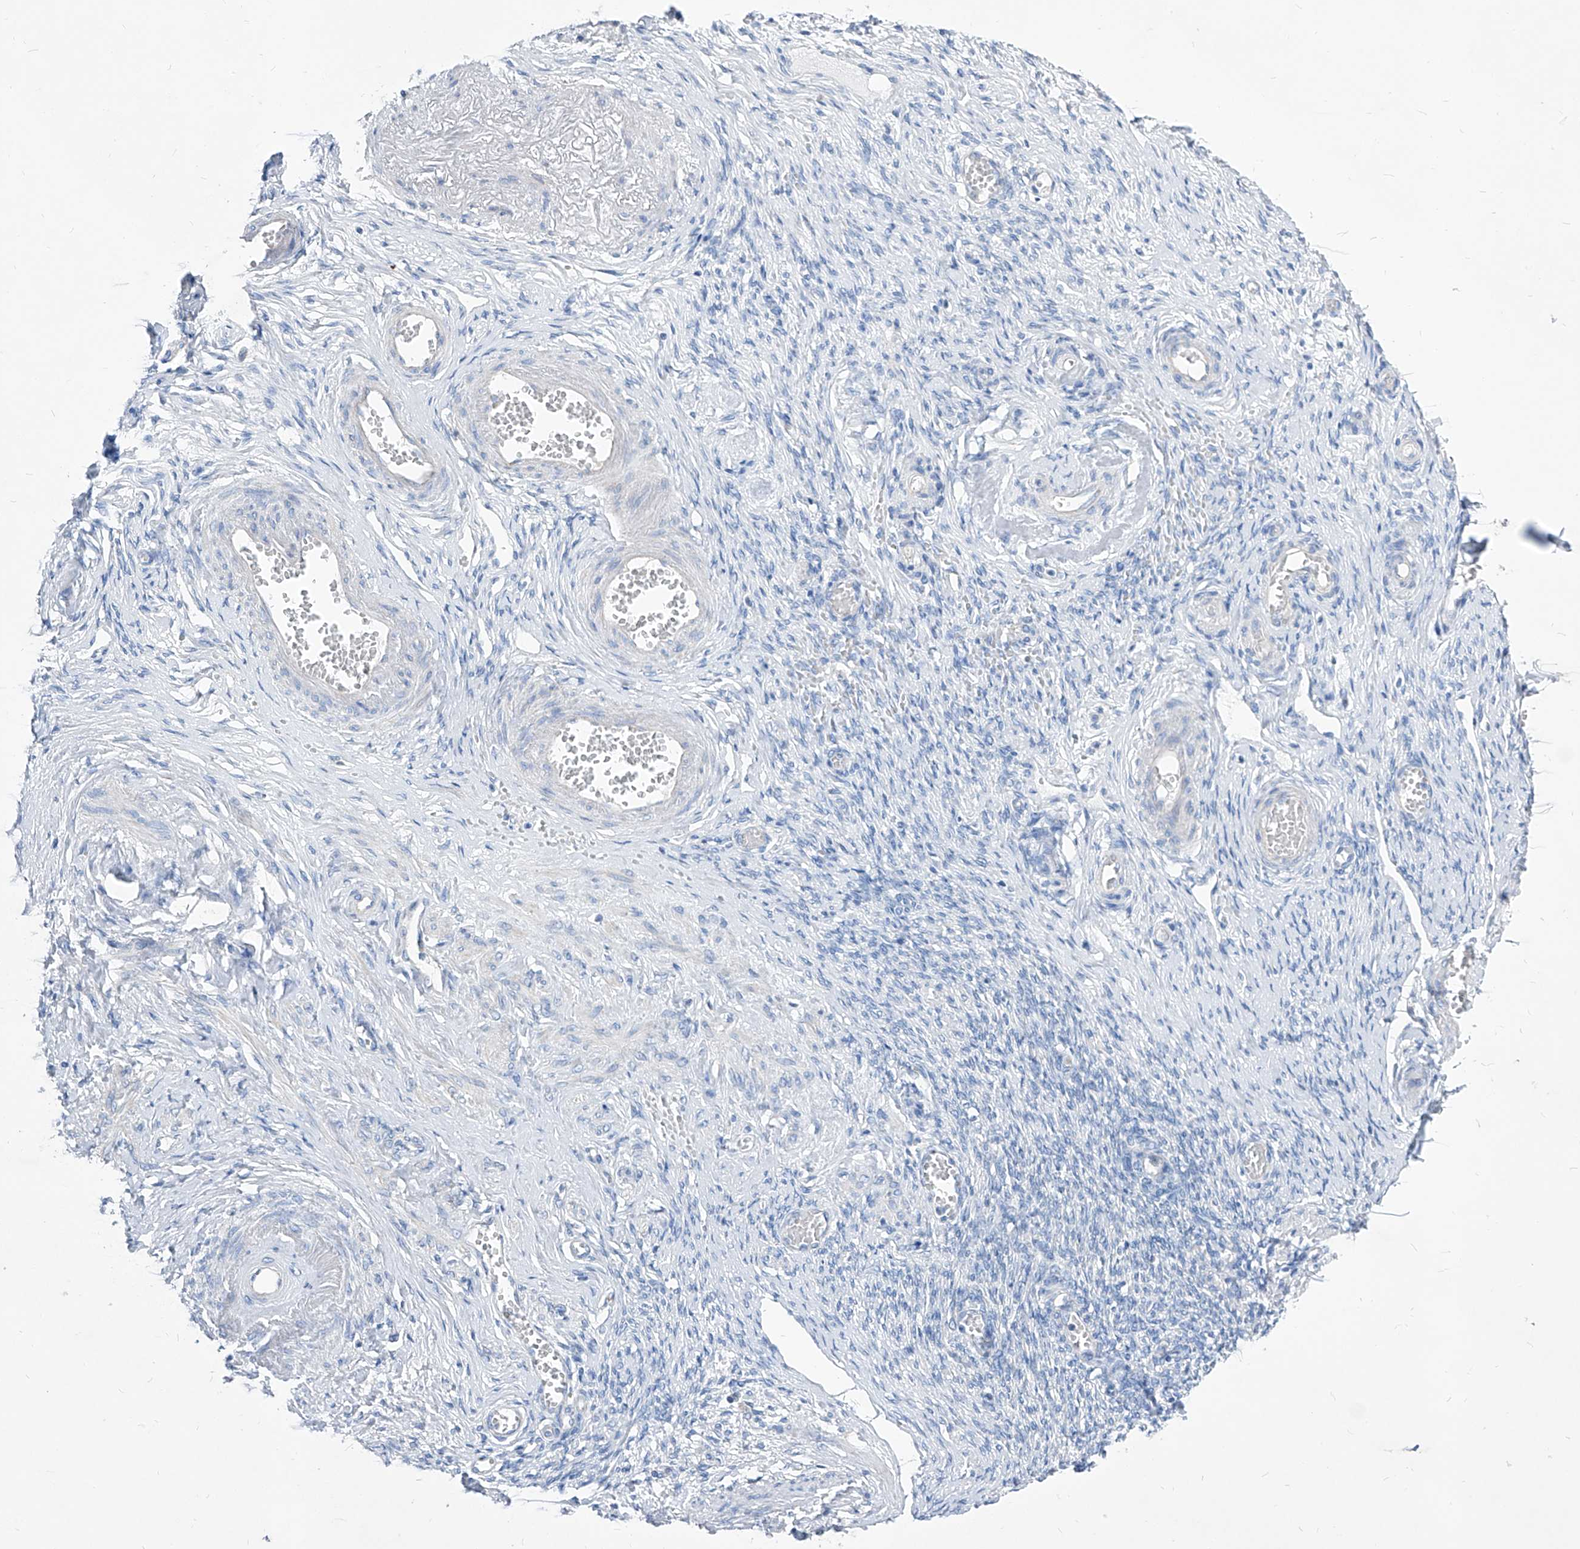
{"staining": {"intensity": "negative", "quantity": "none", "location": "none"}, "tissue": "adipose tissue", "cell_type": "Adipocytes", "image_type": "normal", "snomed": [{"axis": "morphology", "description": "Normal tissue, NOS"}, {"axis": "topography", "description": "Vascular tissue"}, {"axis": "topography", "description": "Fallopian tube"}, {"axis": "topography", "description": "Ovary"}], "caption": "A high-resolution histopathology image shows IHC staining of unremarkable adipose tissue, which exhibits no significant staining in adipocytes. (DAB immunohistochemistry with hematoxylin counter stain).", "gene": "AGPS", "patient": {"sex": "female", "age": 67}}